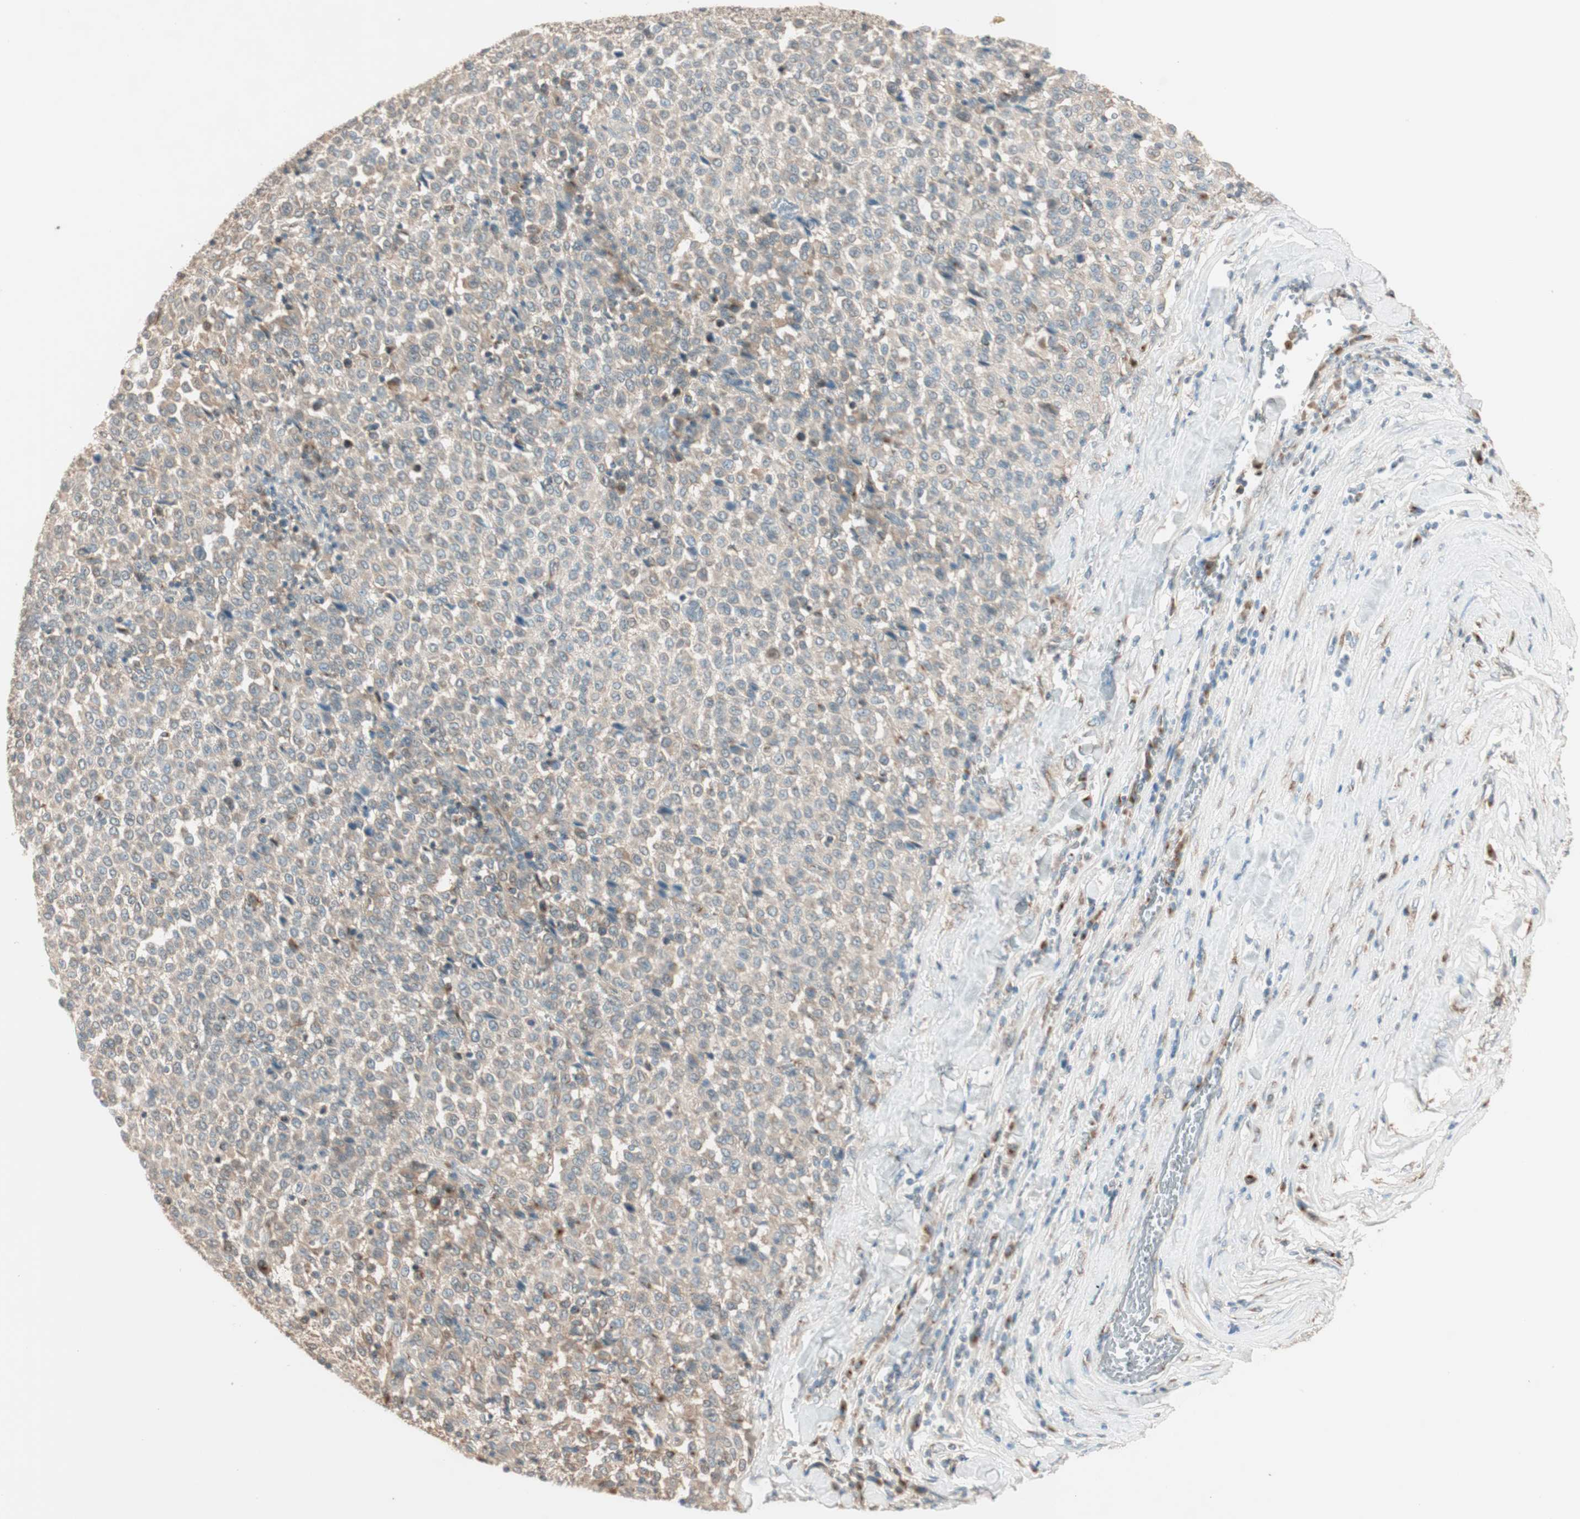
{"staining": {"intensity": "weak", "quantity": "25%-75%", "location": "cytoplasmic/membranous"}, "tissue": "melanoma", "cell_type": "Tumor cells", "image_type": "cancer", "snomed": [{"axis": "morphology", "description": "Malignant melanoma, Metastatic site"}, {"axis": "topography", "description": "Pancreas"}], "caption": "Malignant melanoma (metastatic site) tissue demonstrates weak cytoplasmic/membranous positivity in about 25%-75% of tumor cells, visualized by immunohistochemistry.", "gene": "SEC16A", "patient": {"sex": "female", "age": 30}}